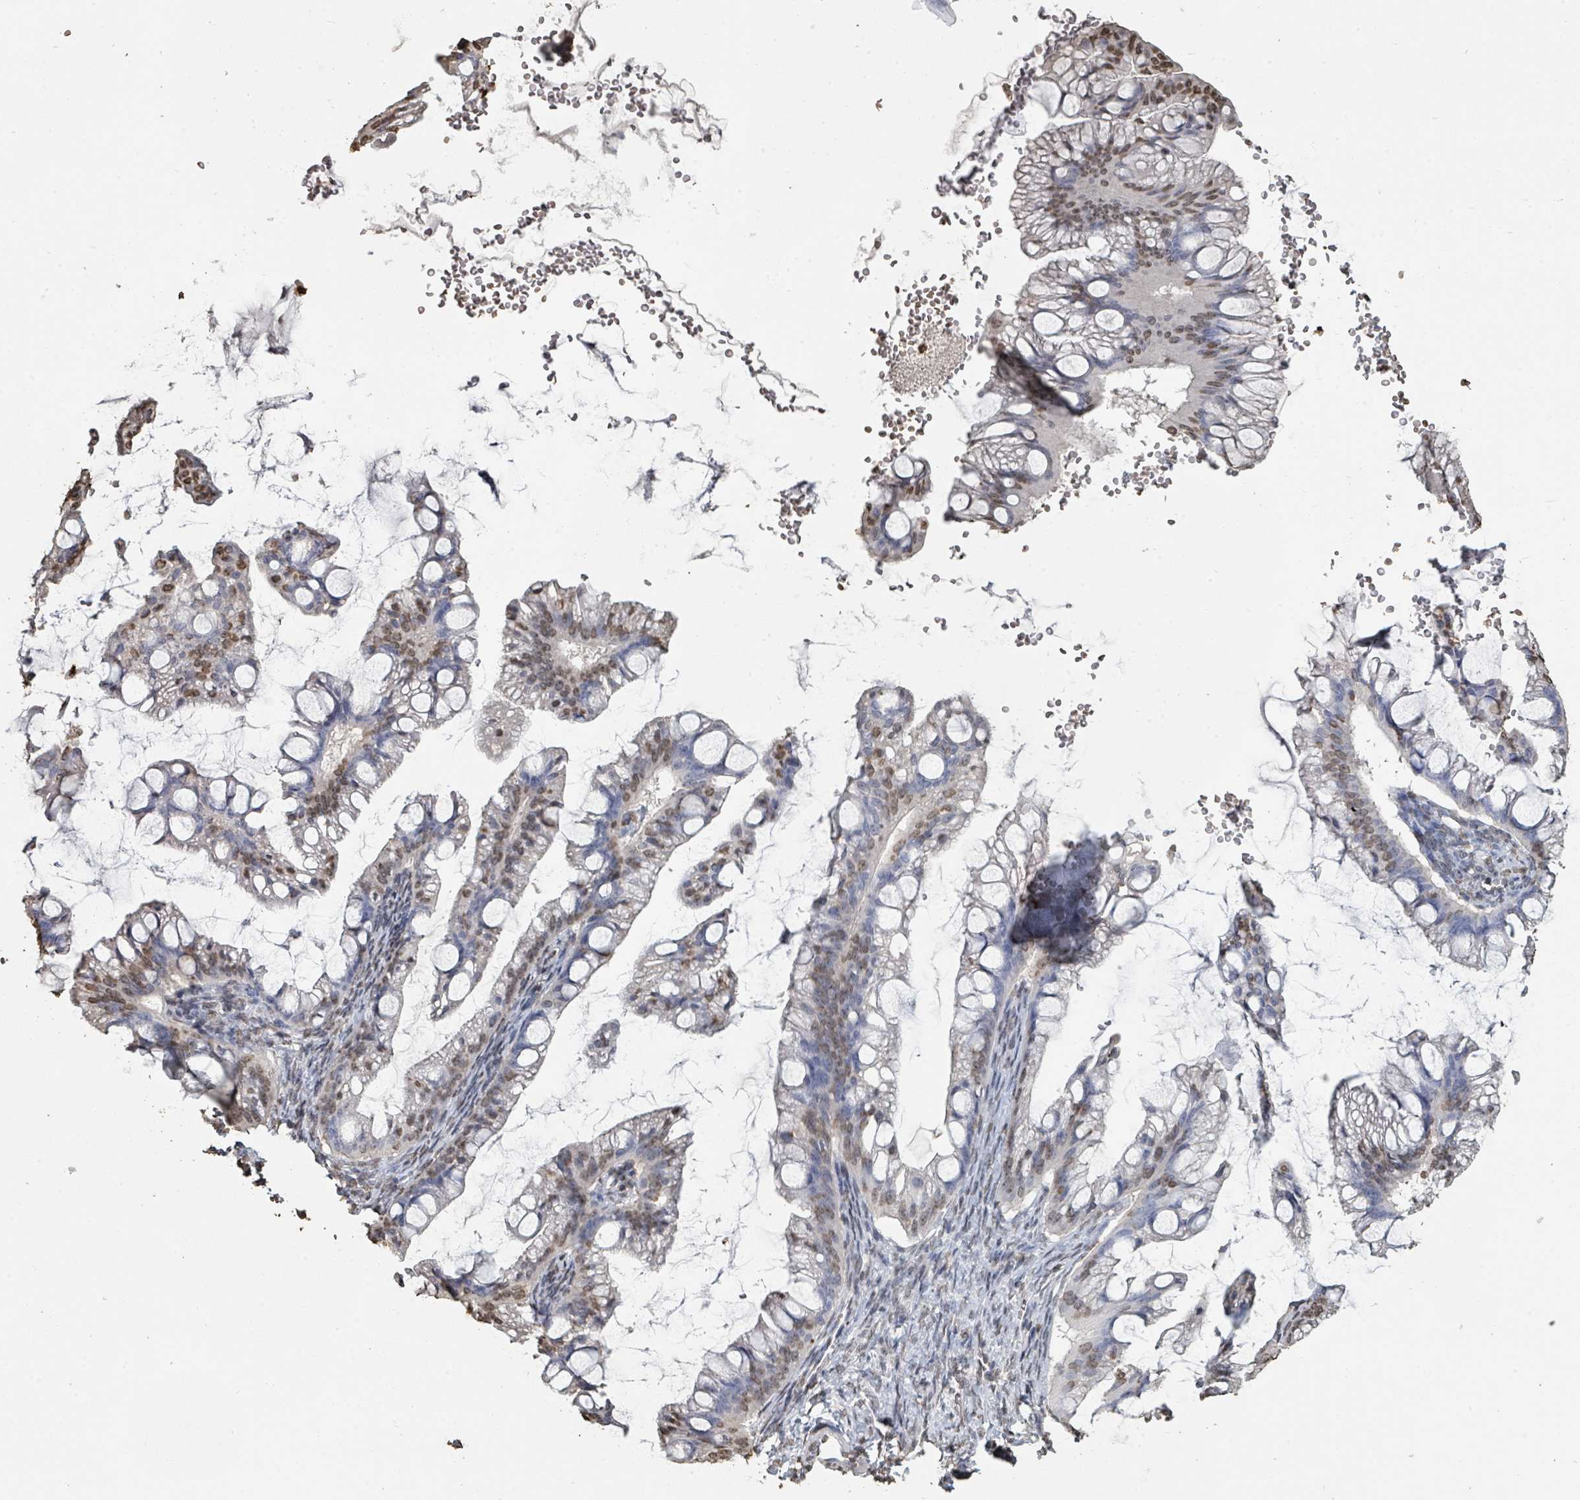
{"staining": {"intensity": "weak", "quantity": "25%-75%", "location": "nuclear"}, "tissue": "ovarian cancer", "cell_type": "Tumor cells", "image_type": "cancer", "snomed": [{"axis": "morphology", "description": "Cystadenocarcinoma, mucinous, NOS"}, {"axis": "topography", "description": "Ovary"}], "caption": "The photomicrograph demonstrates immunohistochemical staining of ovarian mucinous cystadenocarcinoma. There is weak nuclear expression is seen in about 25%-75% of tumor cells.", "gene": "MRPS12", "patient": {"sex": "female", "age": 73}}